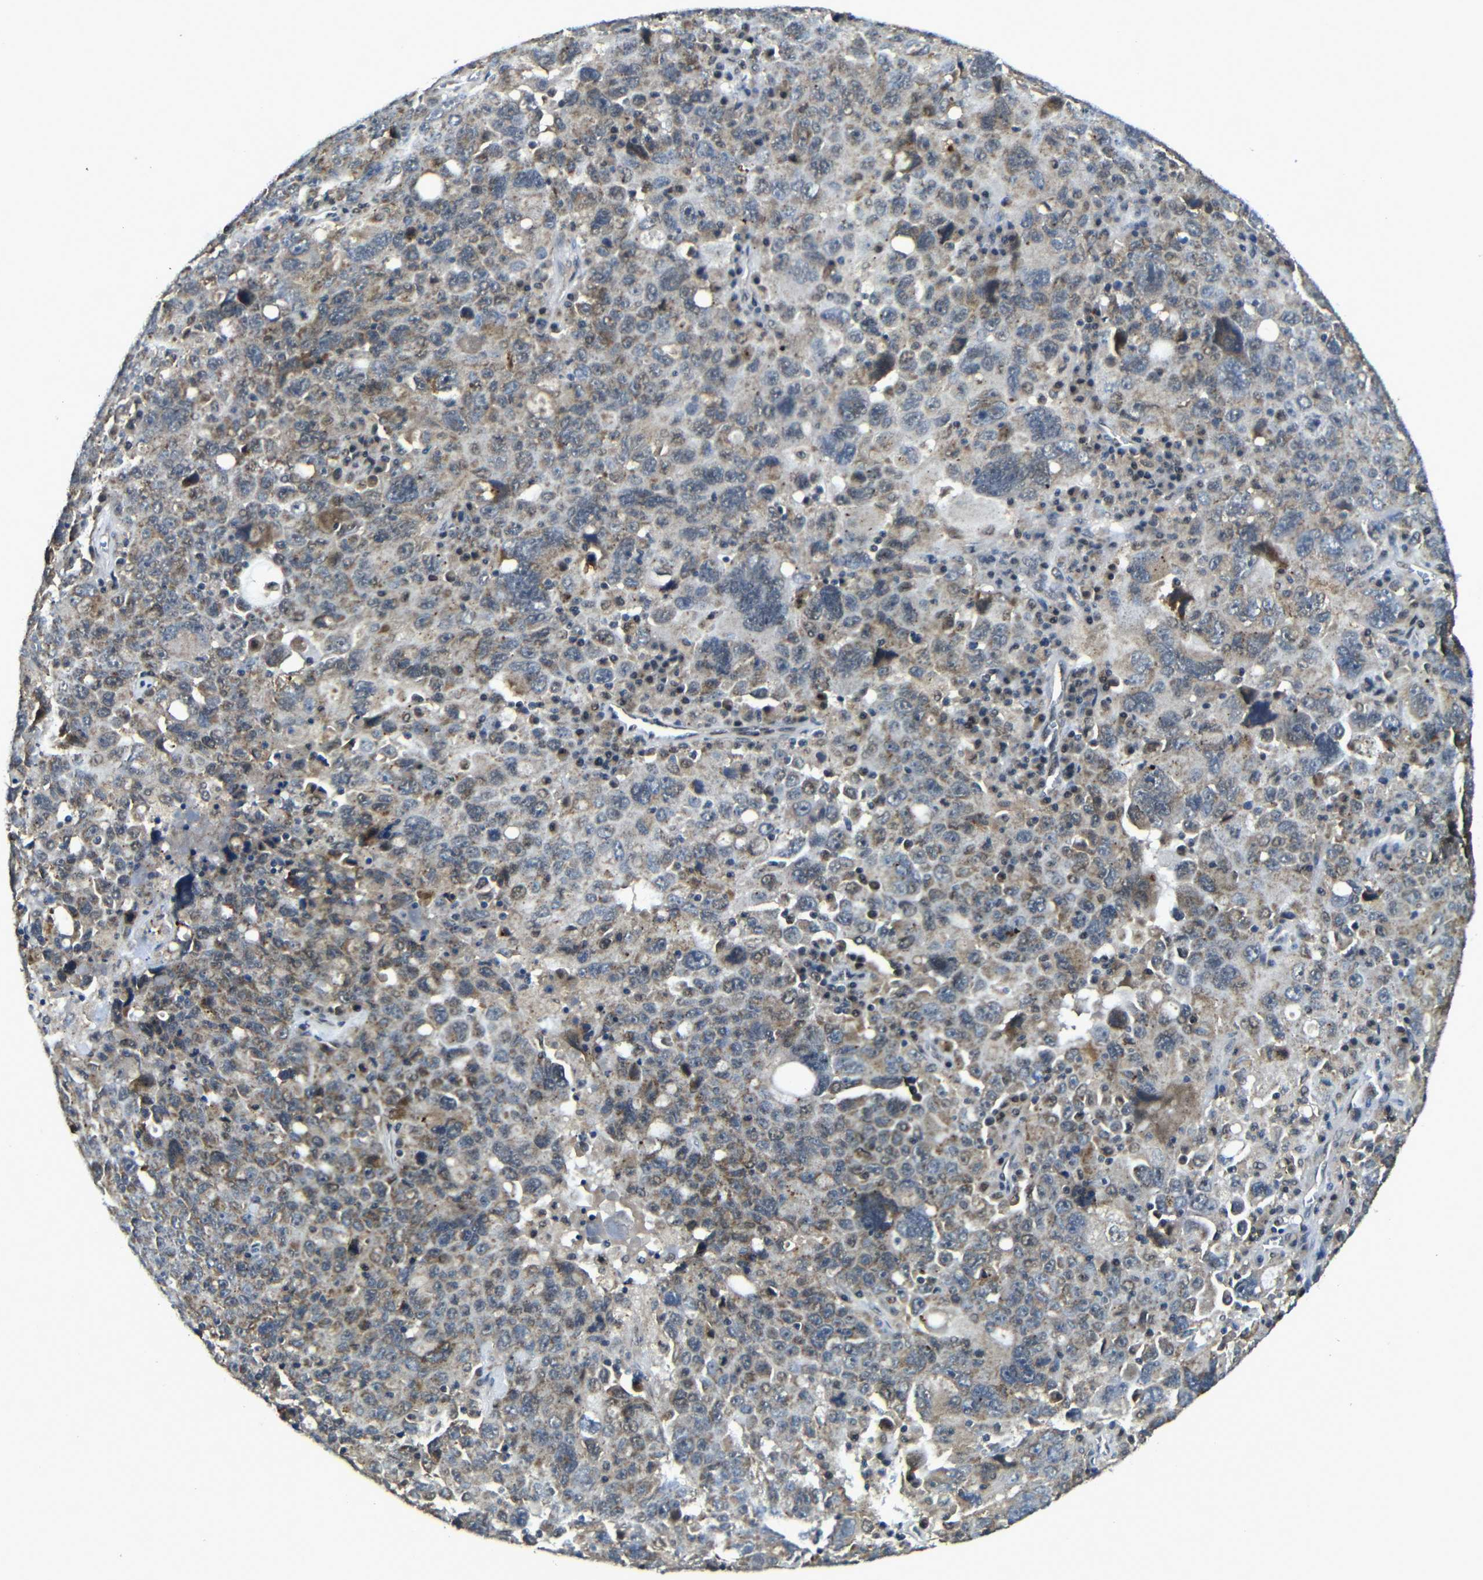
{"staining": {"intensity": "moderate", "quantity": "25%-75%", "location": "cytoplasmic/membranous"}, "tissue": "ovarian cancer", "cell_type": "Tumor cells", "image_type": "cancer", "snomed": [{"axis": "morphology", "description": "Carcinoma, endometroid"}, {"axis": "topography", "description": "Ovary"}], "caption": "The micrograph exhibits staining of ovarian endometroid carcinoma, revealing moderate cytoplasmic/membranous protein expression (brown color) within tumor cells.", "gene": "FAM172A", "patient": {"sex": "female", "age": 62}}